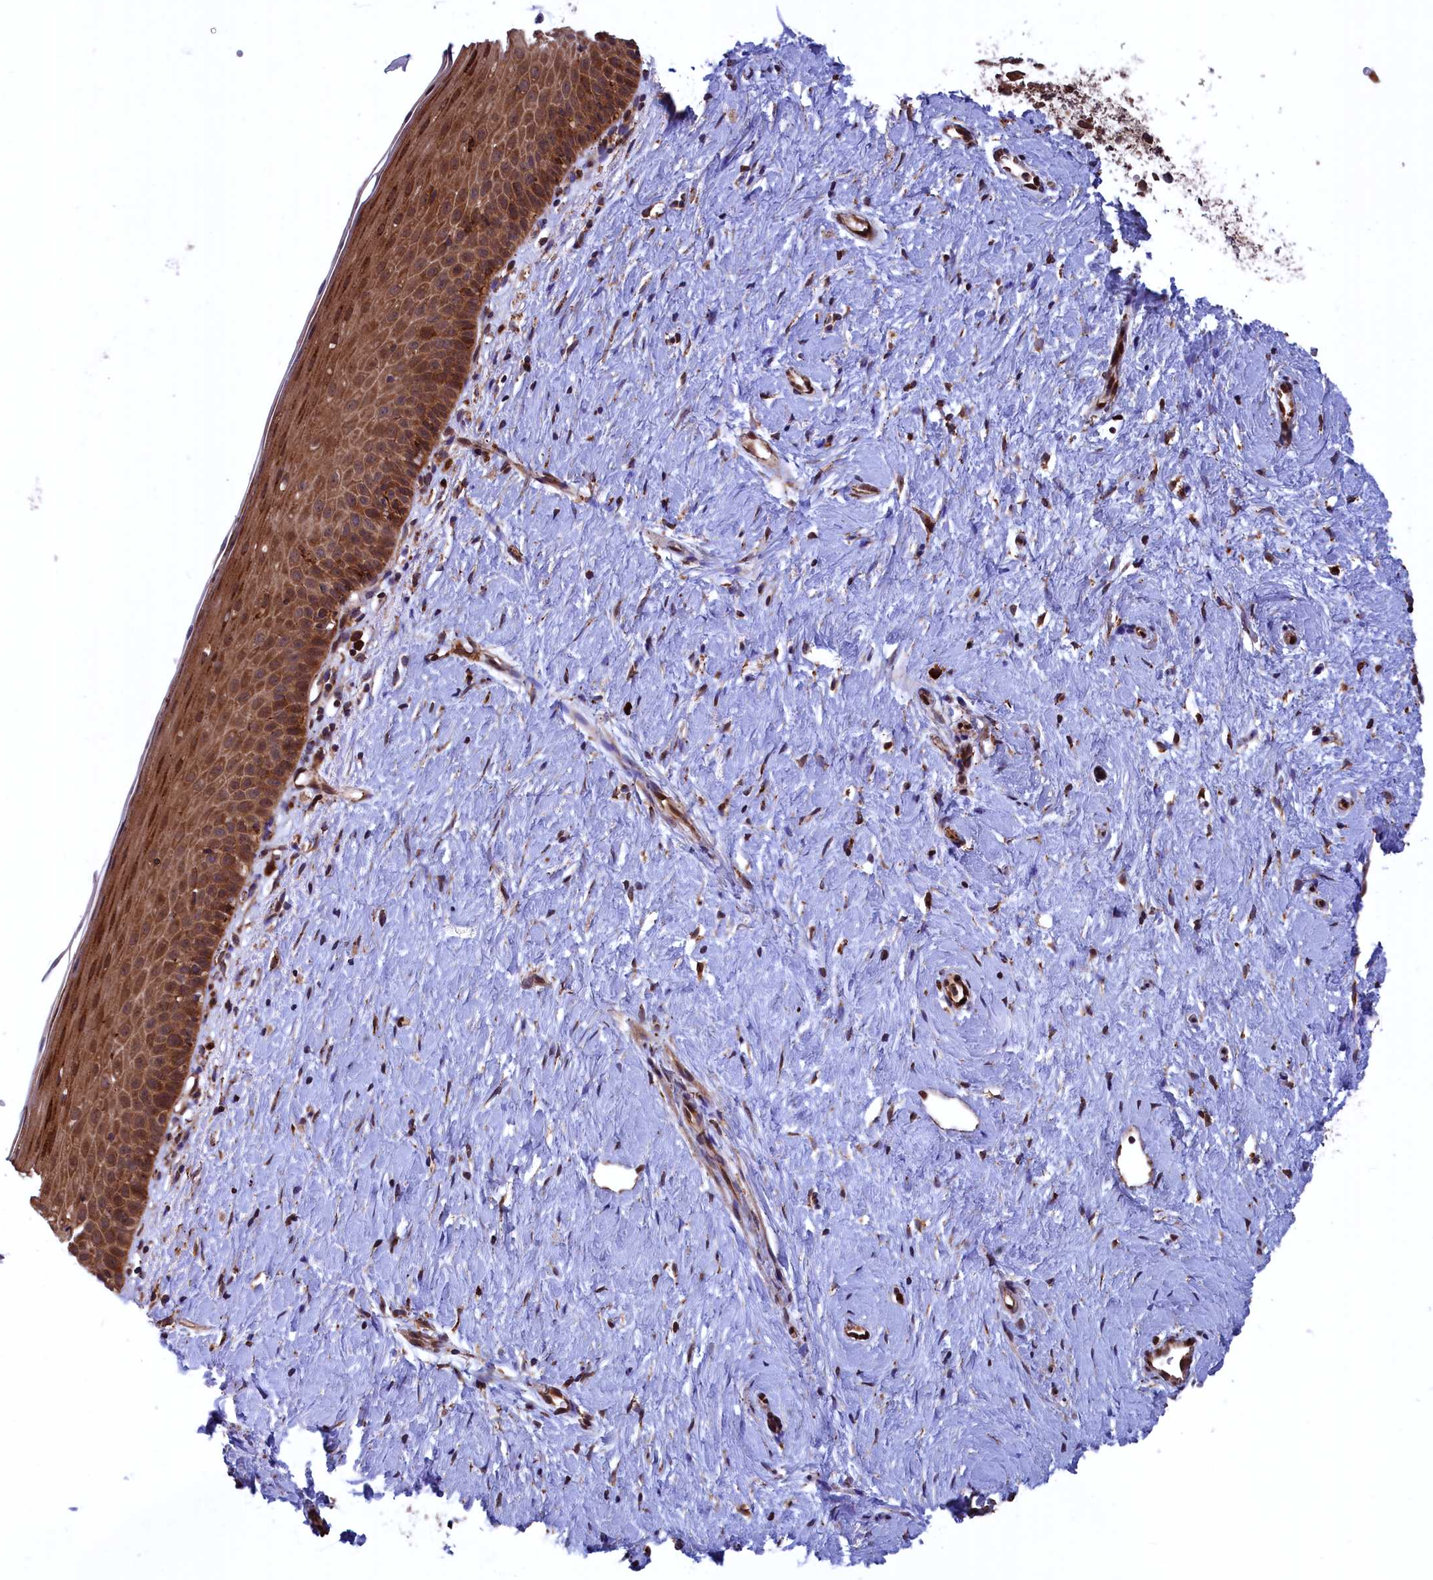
{"staining": {"intensity": "strong", "quantity": ">75%", "location": "cytoplasmic/membranous,nuclear"}, "tissue": "cervix", "cell_type": "Glandular cells", "image_type": "normal", "snomed": [{"axis": "morphology", "description": "Normal tissue, NOS"}, {"axis": "topography", "description": "Cervix"}], "caption": "A histopathology image of cervix stained for a protein exhibits strong cytoplasmic/membranous,nuclear brown staining in glandular cells. (DAB IHC, brown staining for protein, blue staining for nuclei).", "gene": "PLA2G4C", "patient": {"sex": "female", "age": 57}}